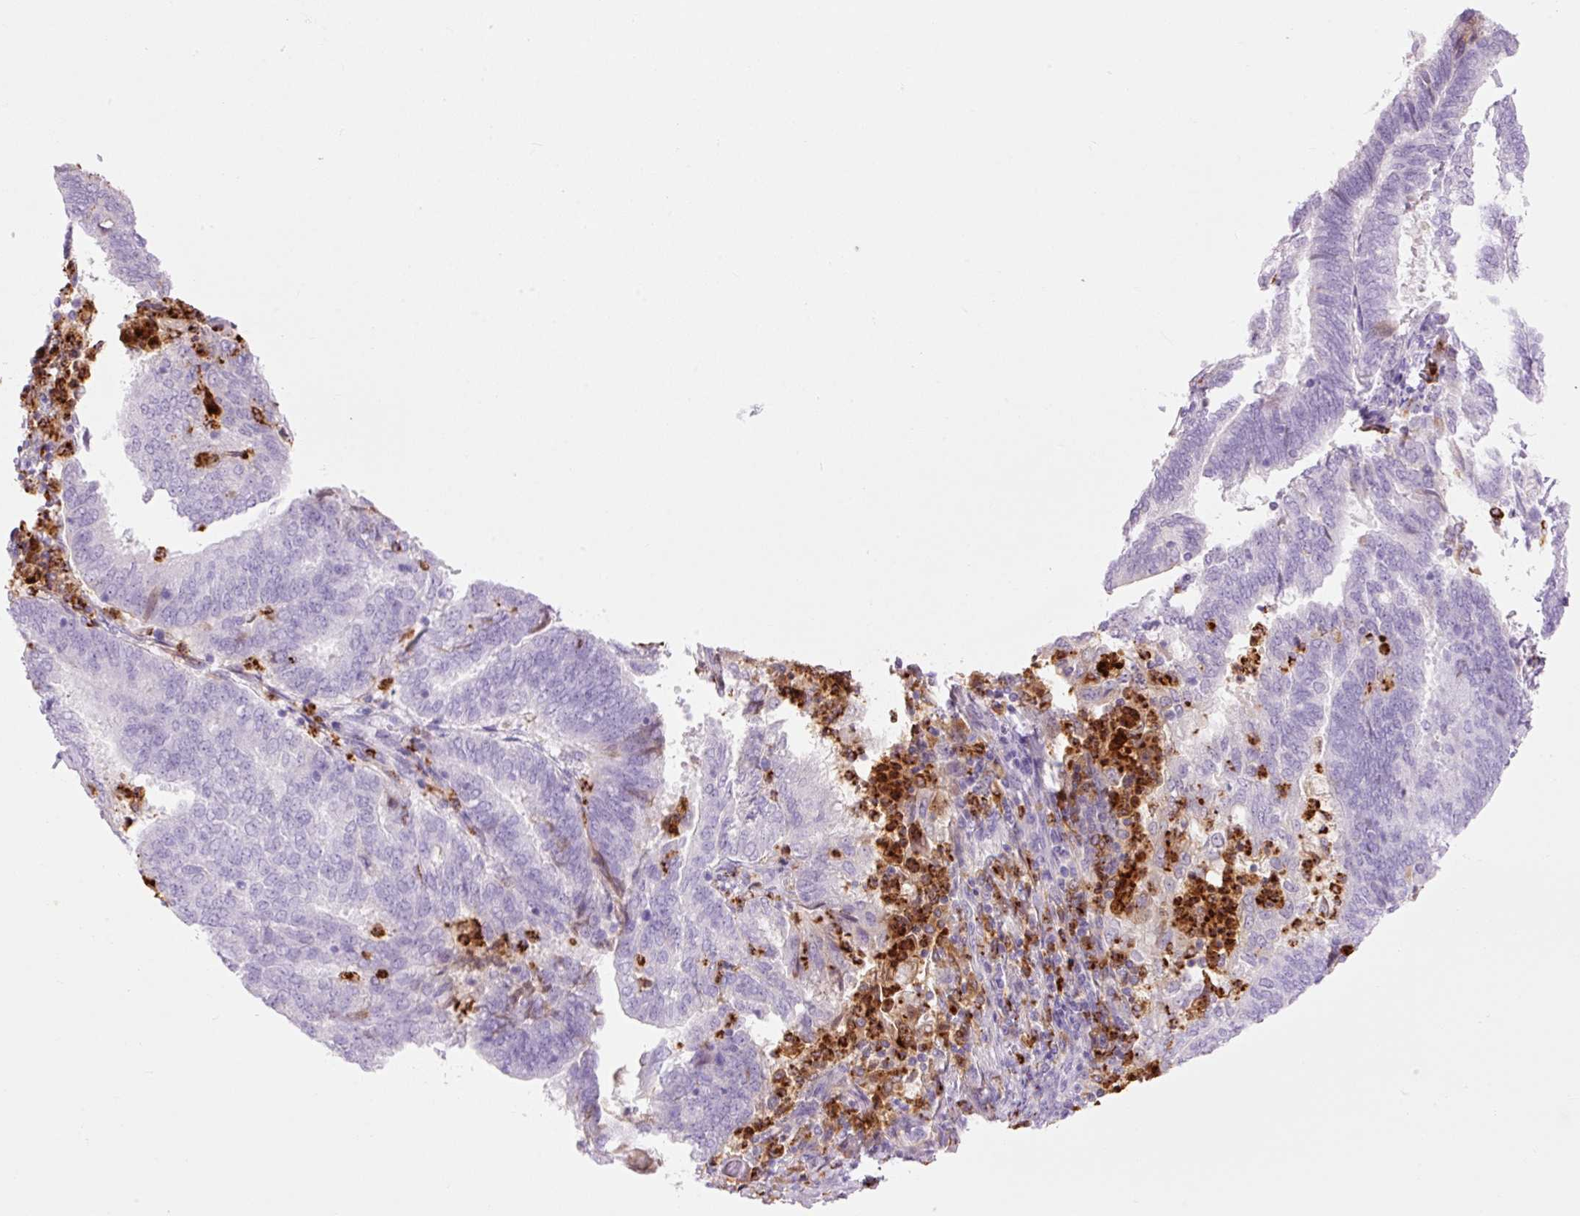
{"staining": {"intensity": "negative", "quantity": "none", "location": "none"}, "tissue": "endometrial cancer", "cell_type": "Tumor cells", "image_type": "cancer", "snomed": [{"axis": "morphology", "description": "Adenocarcinoma, NOS"}, {"axis": "topography", "description": "Endometrium"}], "caption": "Tumor cells show no significant protein expression in adenocarcinoma (endometrial).", "gene": "LYZ", "patient": {"sex": "female", "age": 80}}